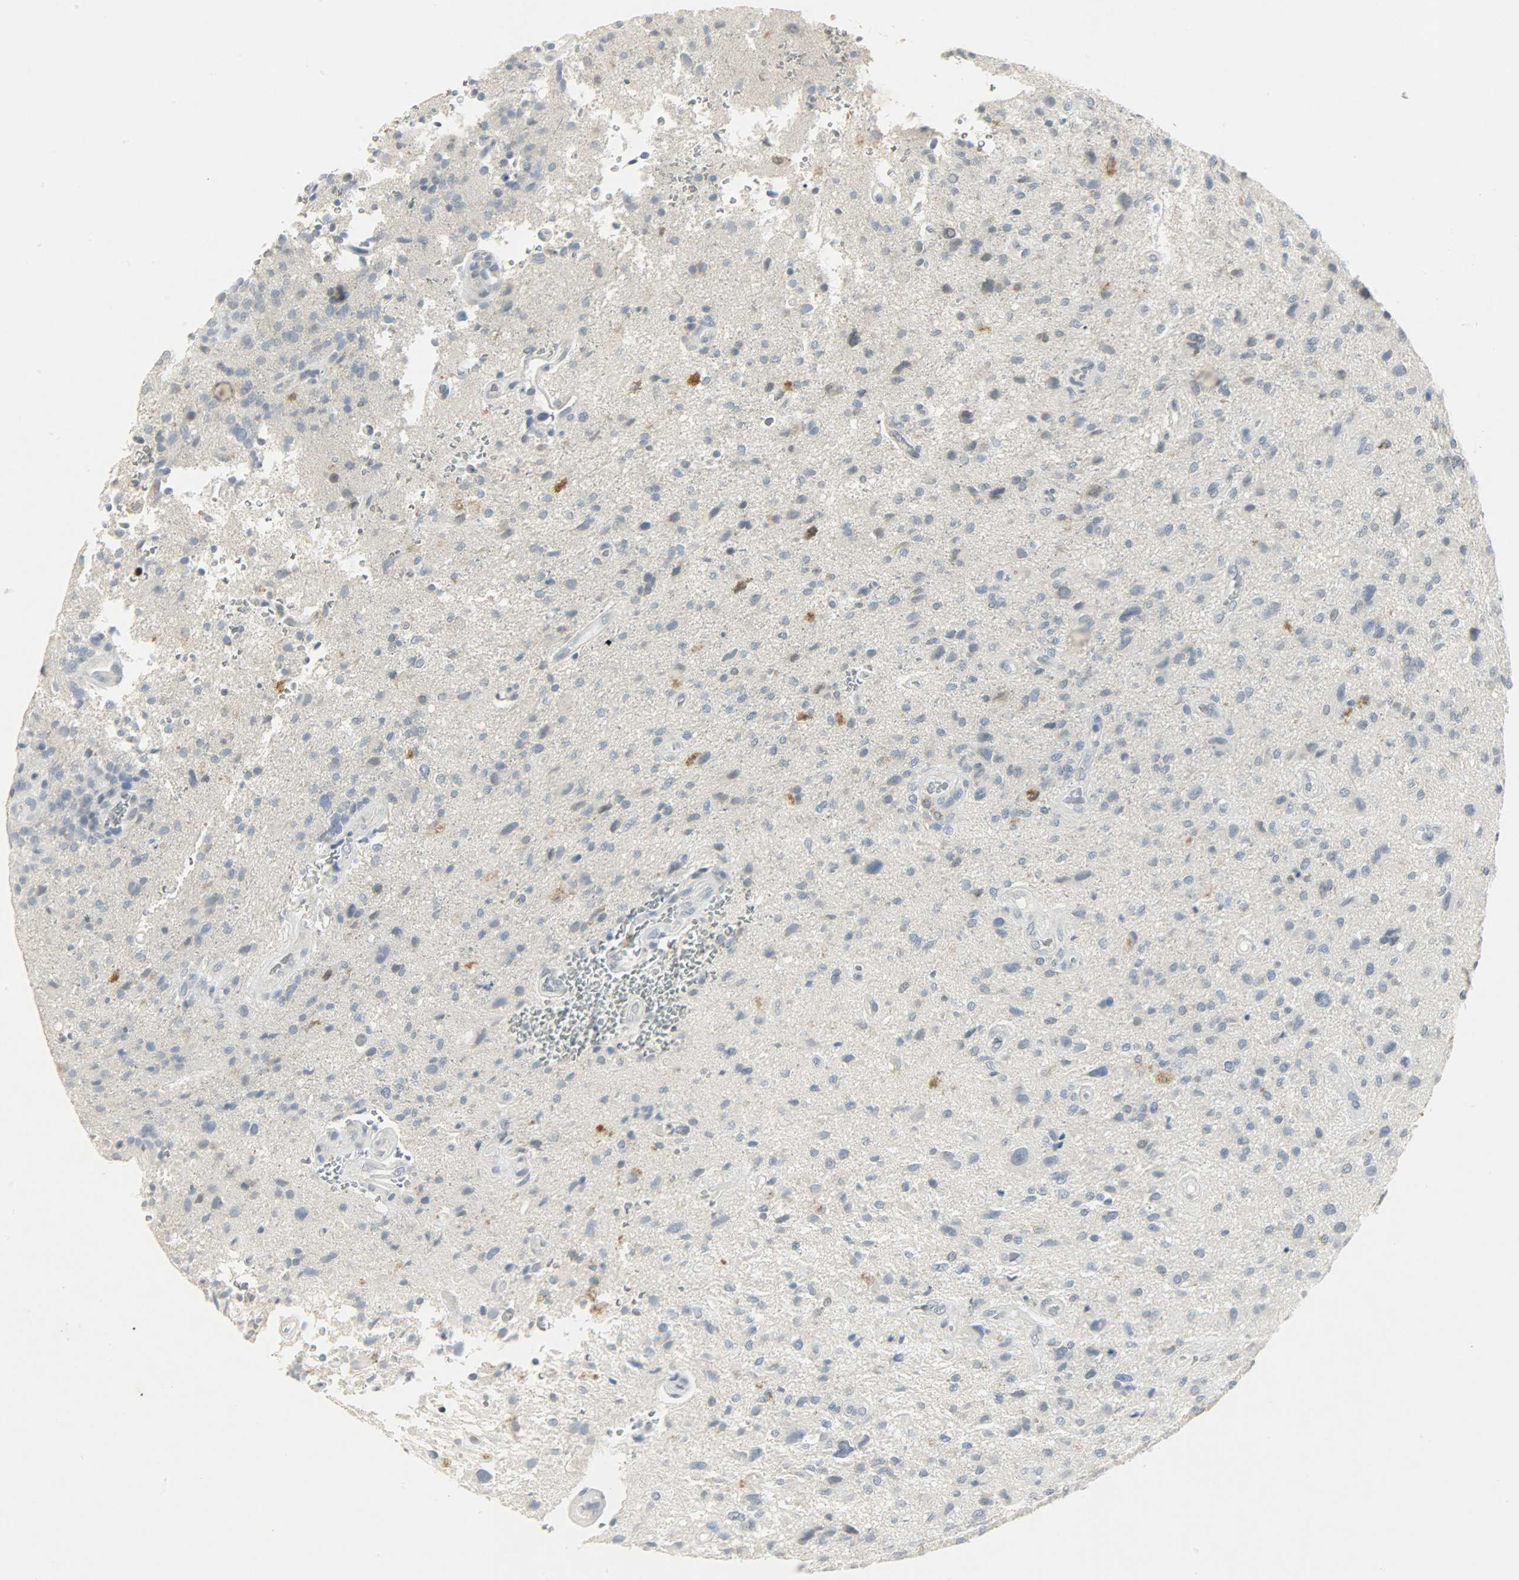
{"staining": {"intensity": "weak", "quantity": "<25%", "location": "cytoplasmic/membranous,nuclear"}, "tissue": "glioma", "cell_type": "Tumor cells", "image_type": "cancer", "snomed": [{"axis": "morphology", "description": "Normal tissue, NOS"}, {"axis": "morphology", "description": "Glioma, malignant, High grade"}, {"axis": "topography", "description": "Cerebral cortex"}], "caption": "A high-resolution micrograph shows immunohistochemistry (IHC) staining of high-grade glioma (malignant), which shows no significant expression in tumor cells.", "gene": "CAMK4", "patient": {"sex": "male", "age": 75}}